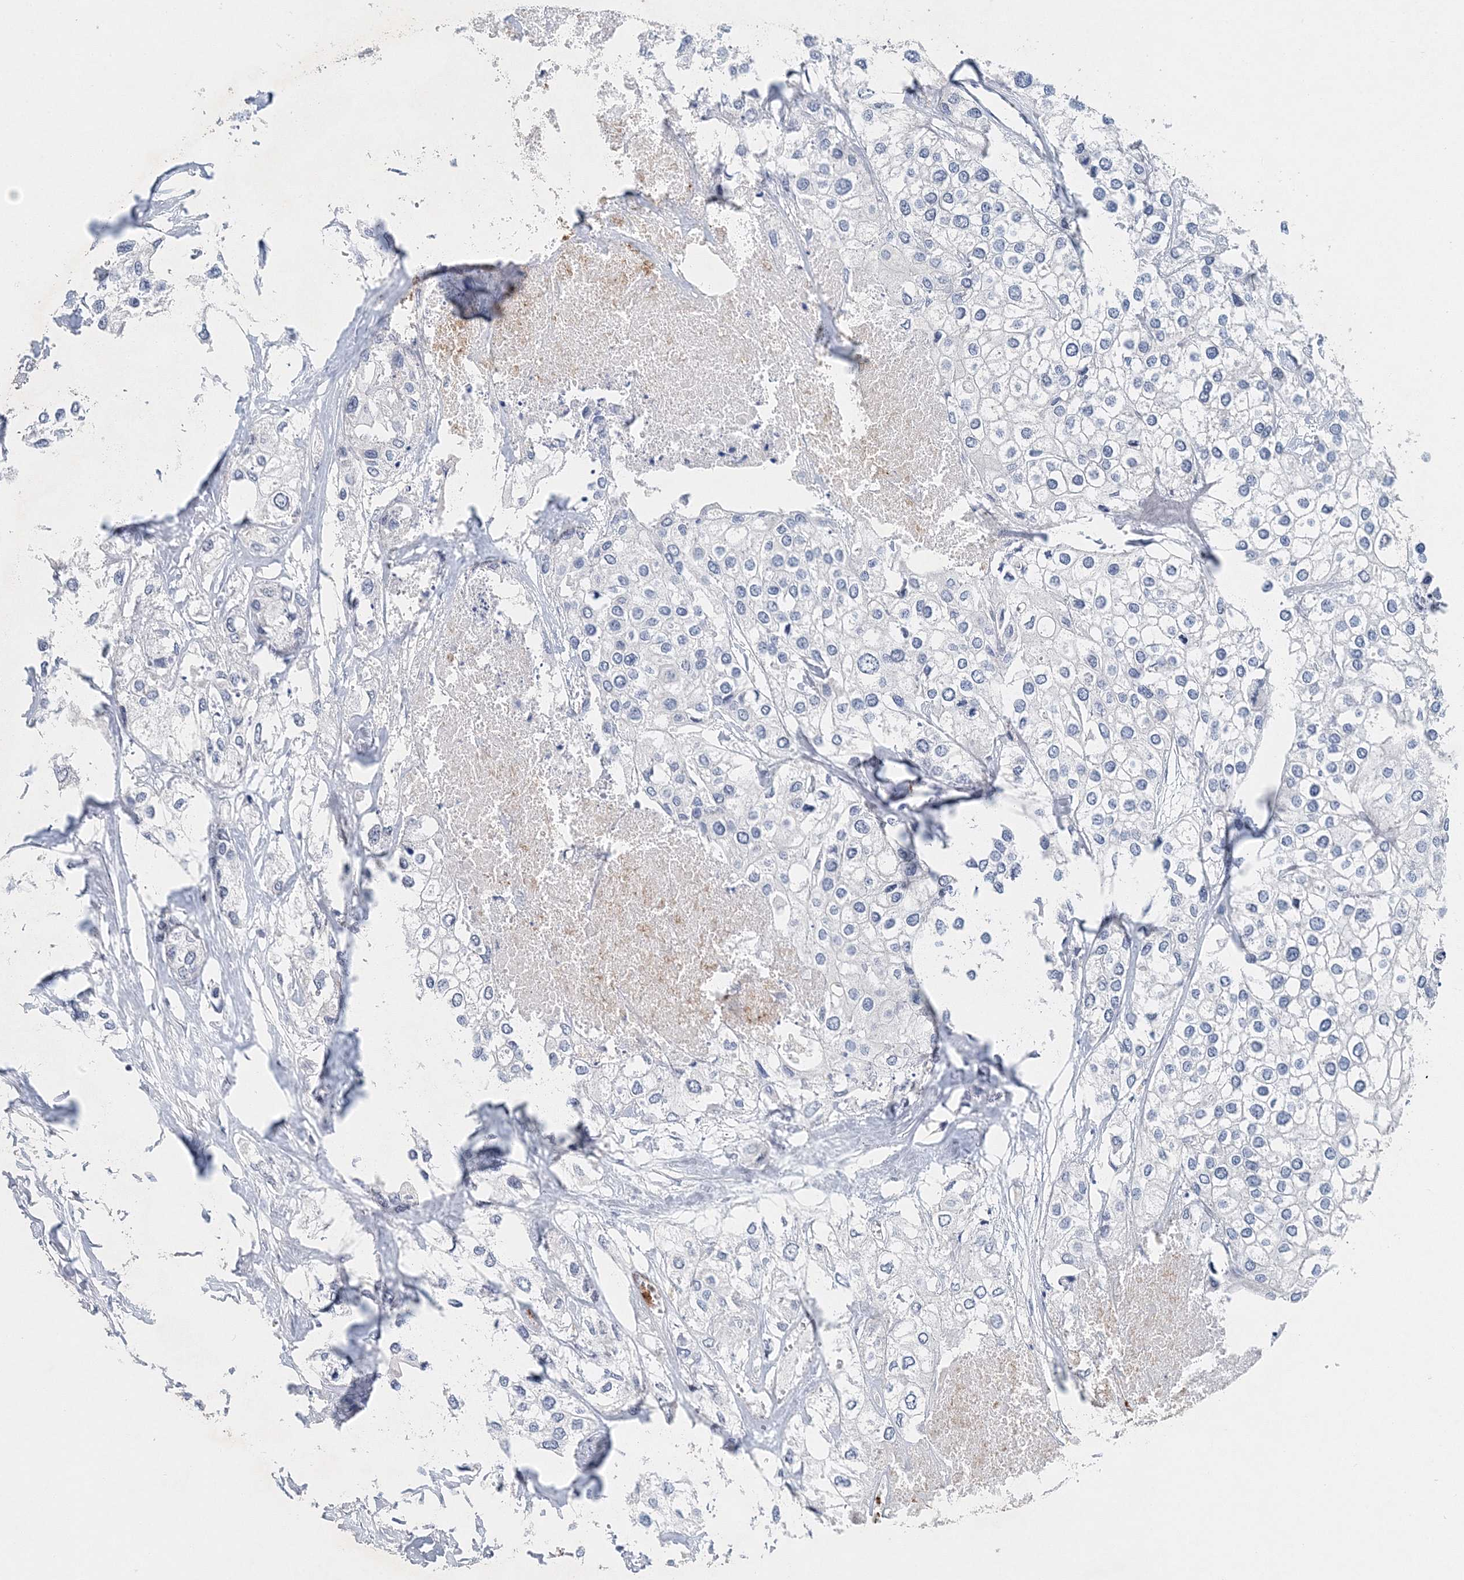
{"staining": {"intensity": "negative", "quantity": "none", "location": "none"}, "tissue": "urothelial cancer", "cell_type": "Tumor cells", "image_type": "cancer", "snomed": [{"axis": "morphology", "description": "Urothelial carcinoma, High grade"}, {"axis": "topography", "description": "Urinary bladder"}], "caption": "DAB immunohistochemical staining of human urothelial cancer reveals no significant staining in tumor cells.", "gene": "UIMC1", "patient": {"sex": "male", "age": 64}}